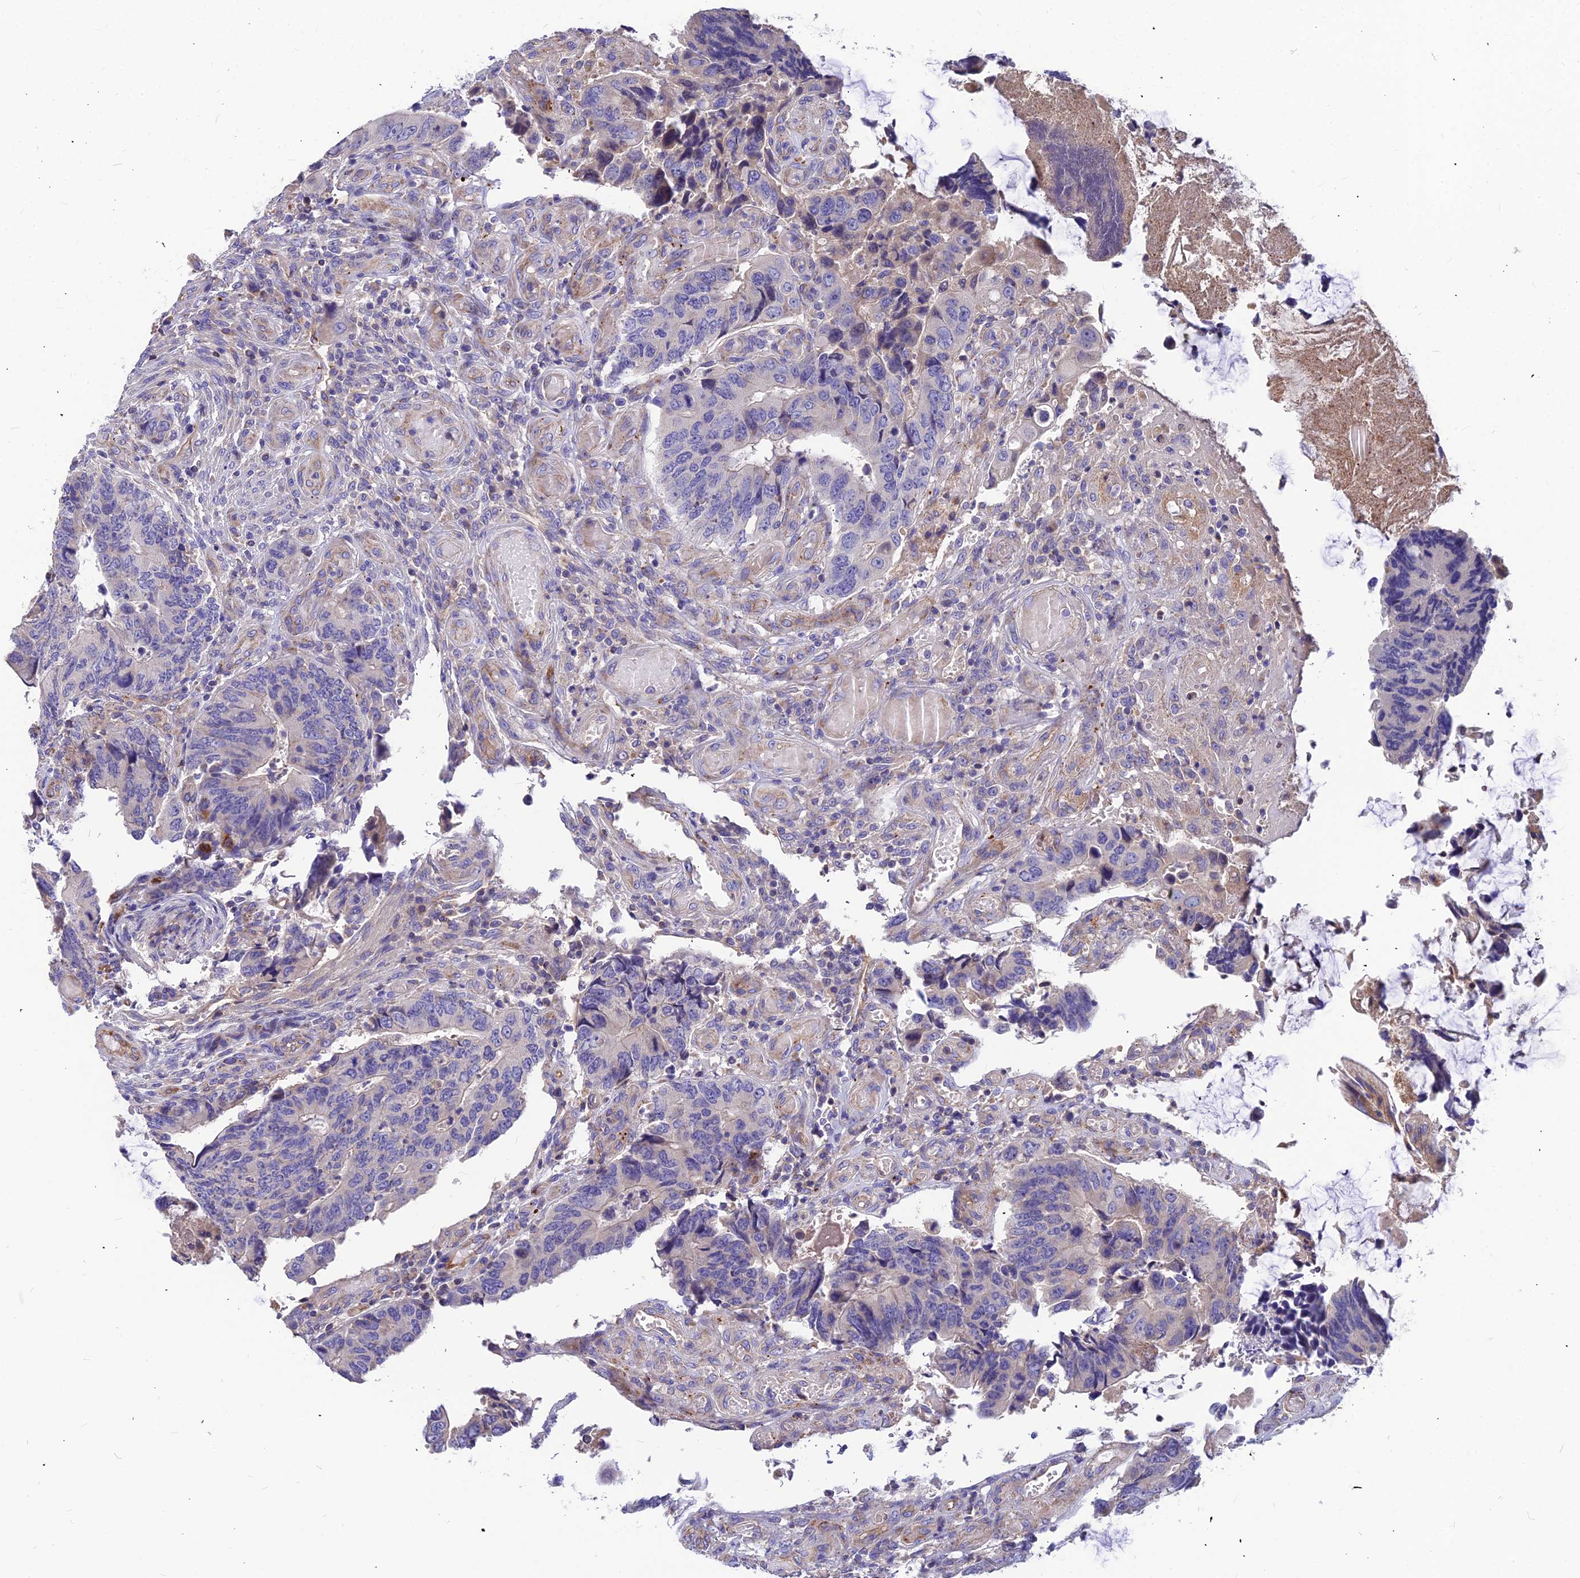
{"staining": {"intensity": "negative", "quantity": "none", "location": "none"}, "tissue": "colorectal cancer", "cell_type": "Tumor cells", "image_type": "cancer", "snomed": [{"axis": "morphology", "description": "Adenocarcinoma, NOS"}, {"axis": "topography", "description": "Colon"}], "caption": "Immunohistochemistry image of human colorectal cancer (adenocarcinoma) stained for a protein (brown), which shows no positivity in tumor cells.", "gene": "ASPHD1", "patient": {"sex": "male", "age": 87}}